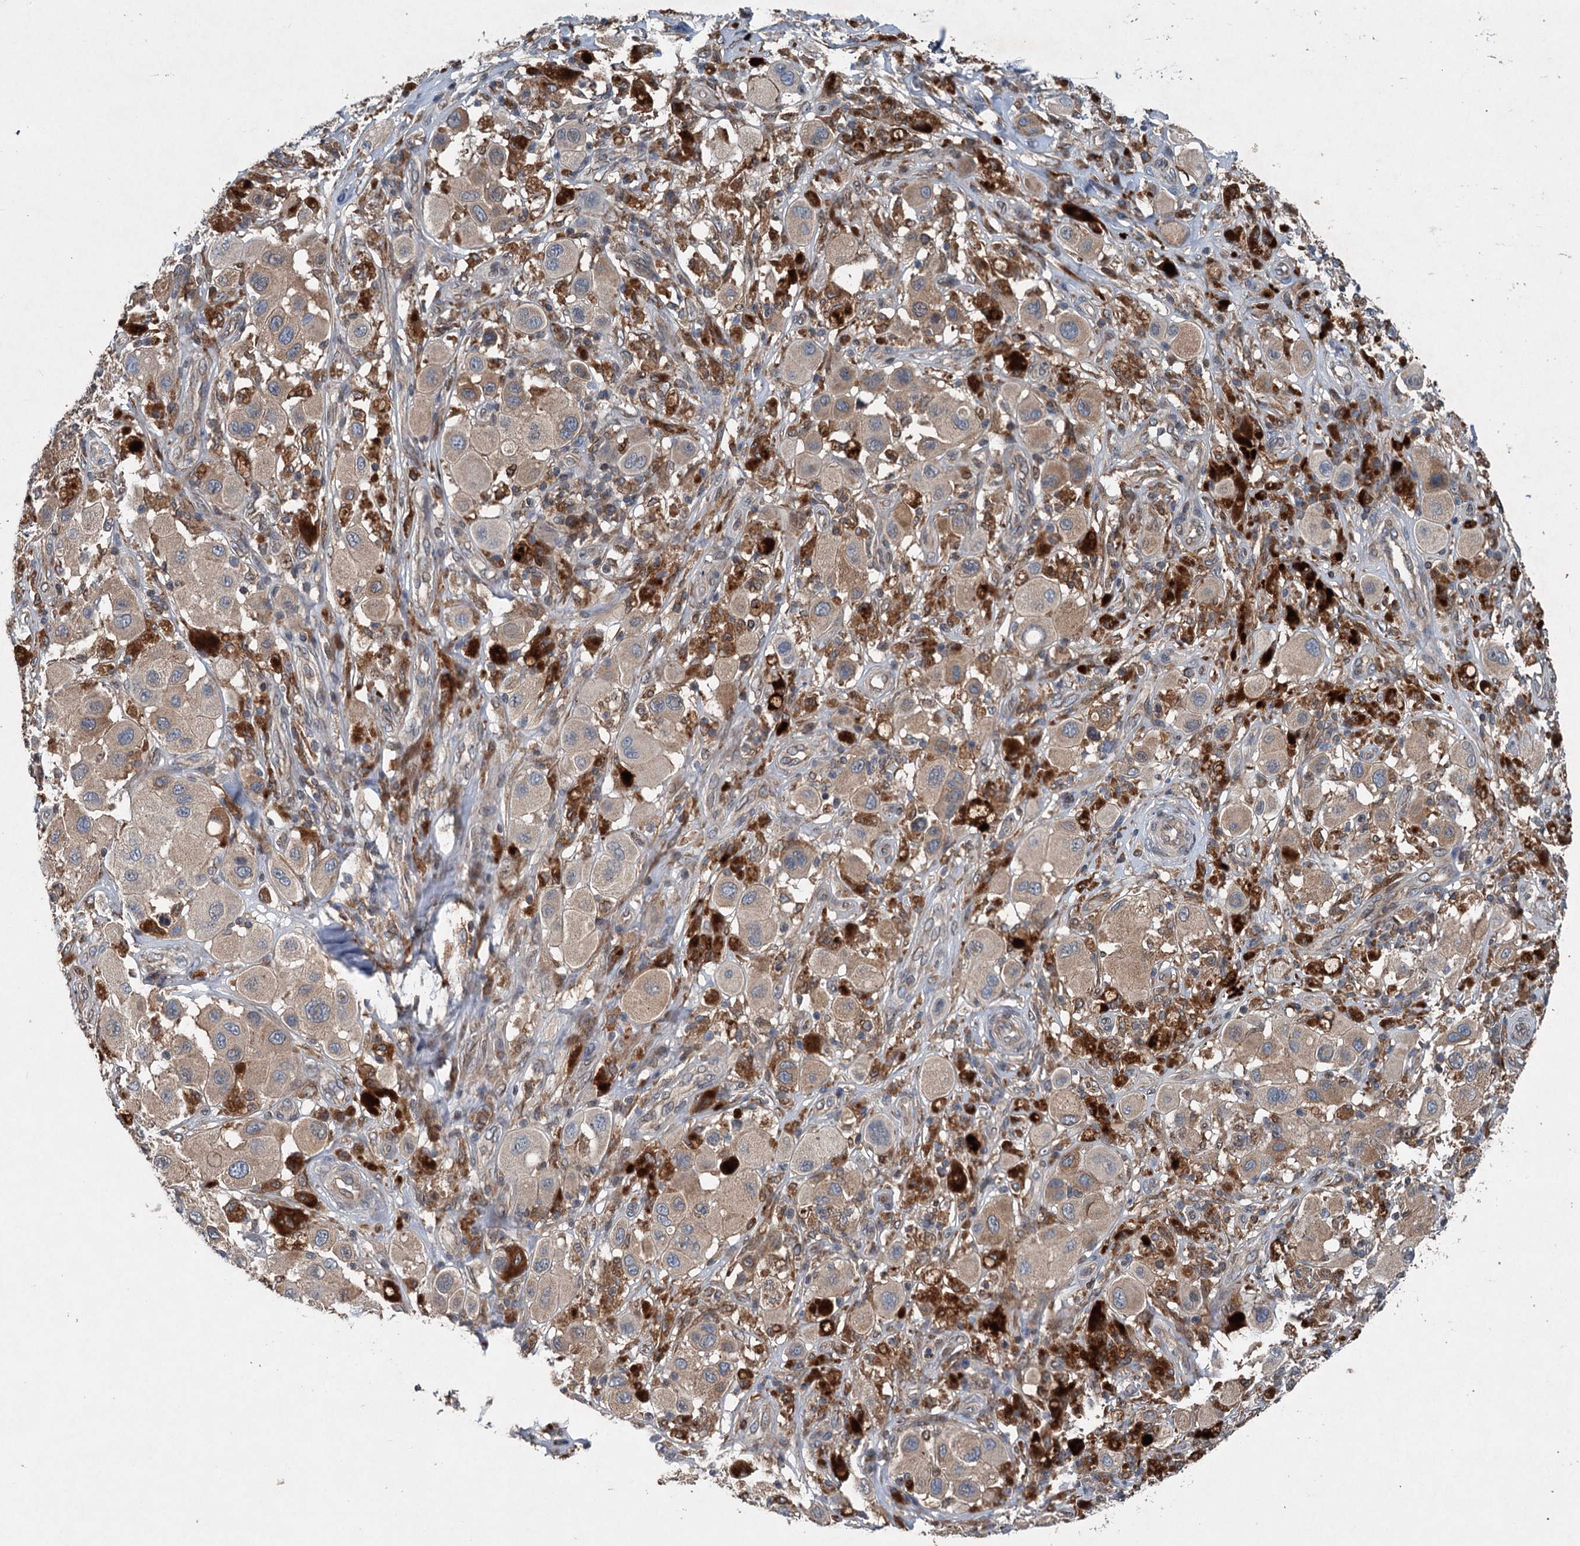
{"staining": {"intensity": "weak", "quantity": "25%-75%", "location": "cytoplasmic/membranous"}, "tissue": "melanoma", "cell_type": "Tumor cells", "image_type": "cancer", "snomed": [{"axis": "morphology", "description": "Malignant melanoma, Metastatic site"}, {"axis": "topography", "description": "Skin"}], "caption": "Malignant melanoma (metastatic site) stained with DAB (3,3'-diaminobenzidine) immunohistochemistry (IHC) reveals low levels of weak cytoplasmic/membranous positivity in about 25%-75% of tumor cells.", "gene": "TAPBPL", "patient": {"sex": "male", "age": 41}}